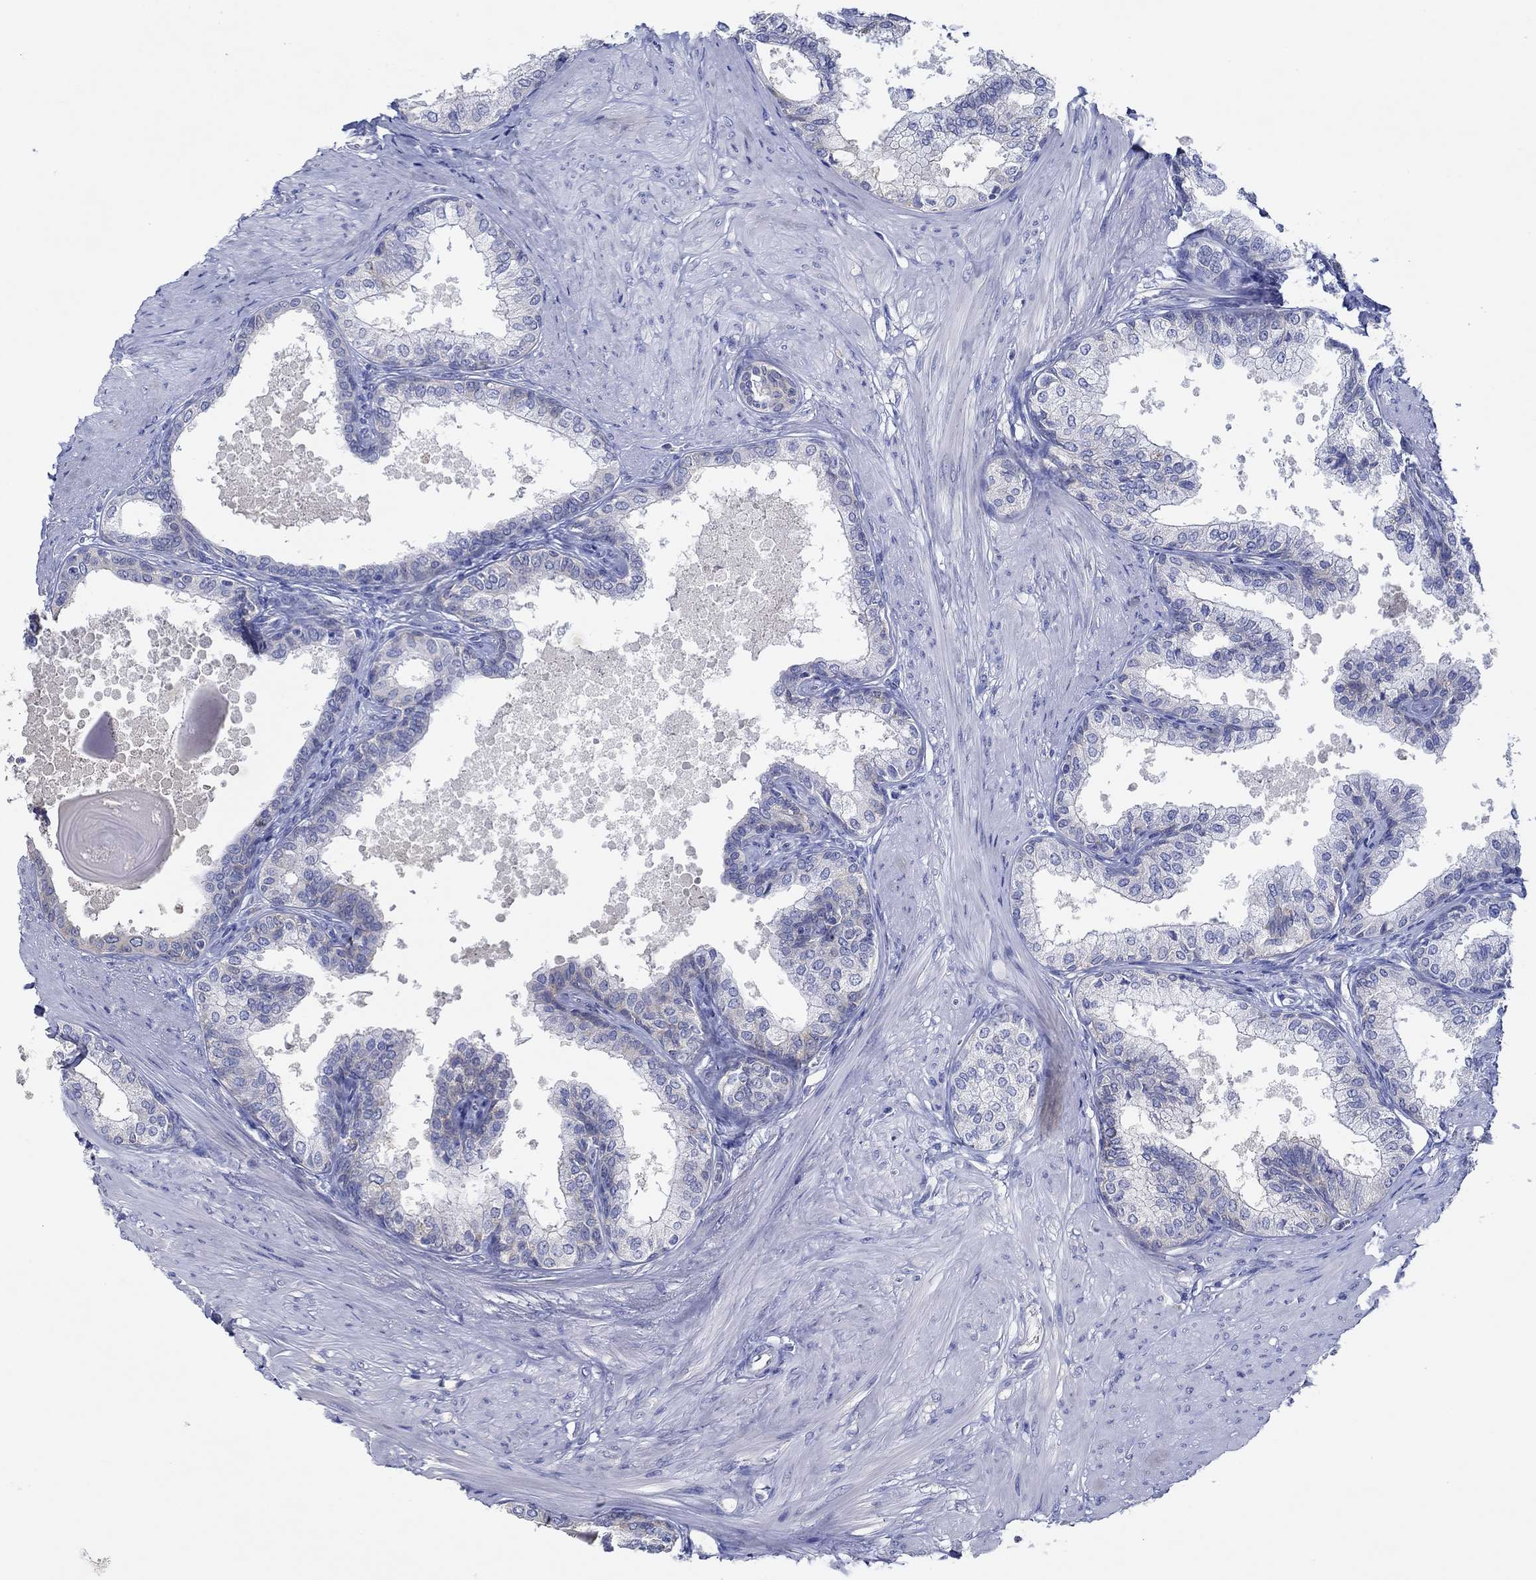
{"staining": {"intensity": "negative", "quantity": "none", "location": "none"}, "tissue": "prostate", "cell_type": "Glandular cells", "image_type": "normal", "snomed": [{"axis": "morphology", "description": "Normal tissue, NOS"}, {"axis": "topography", "description": "Prostate"}], "caption": "High power microscopy histopathology image of an IHC photomicrograph of unremarkable prostate, revealing no significant expression in glandular cells.", "gene": "SLC27A3", "patient": {"sex": "male", "age": 63}}